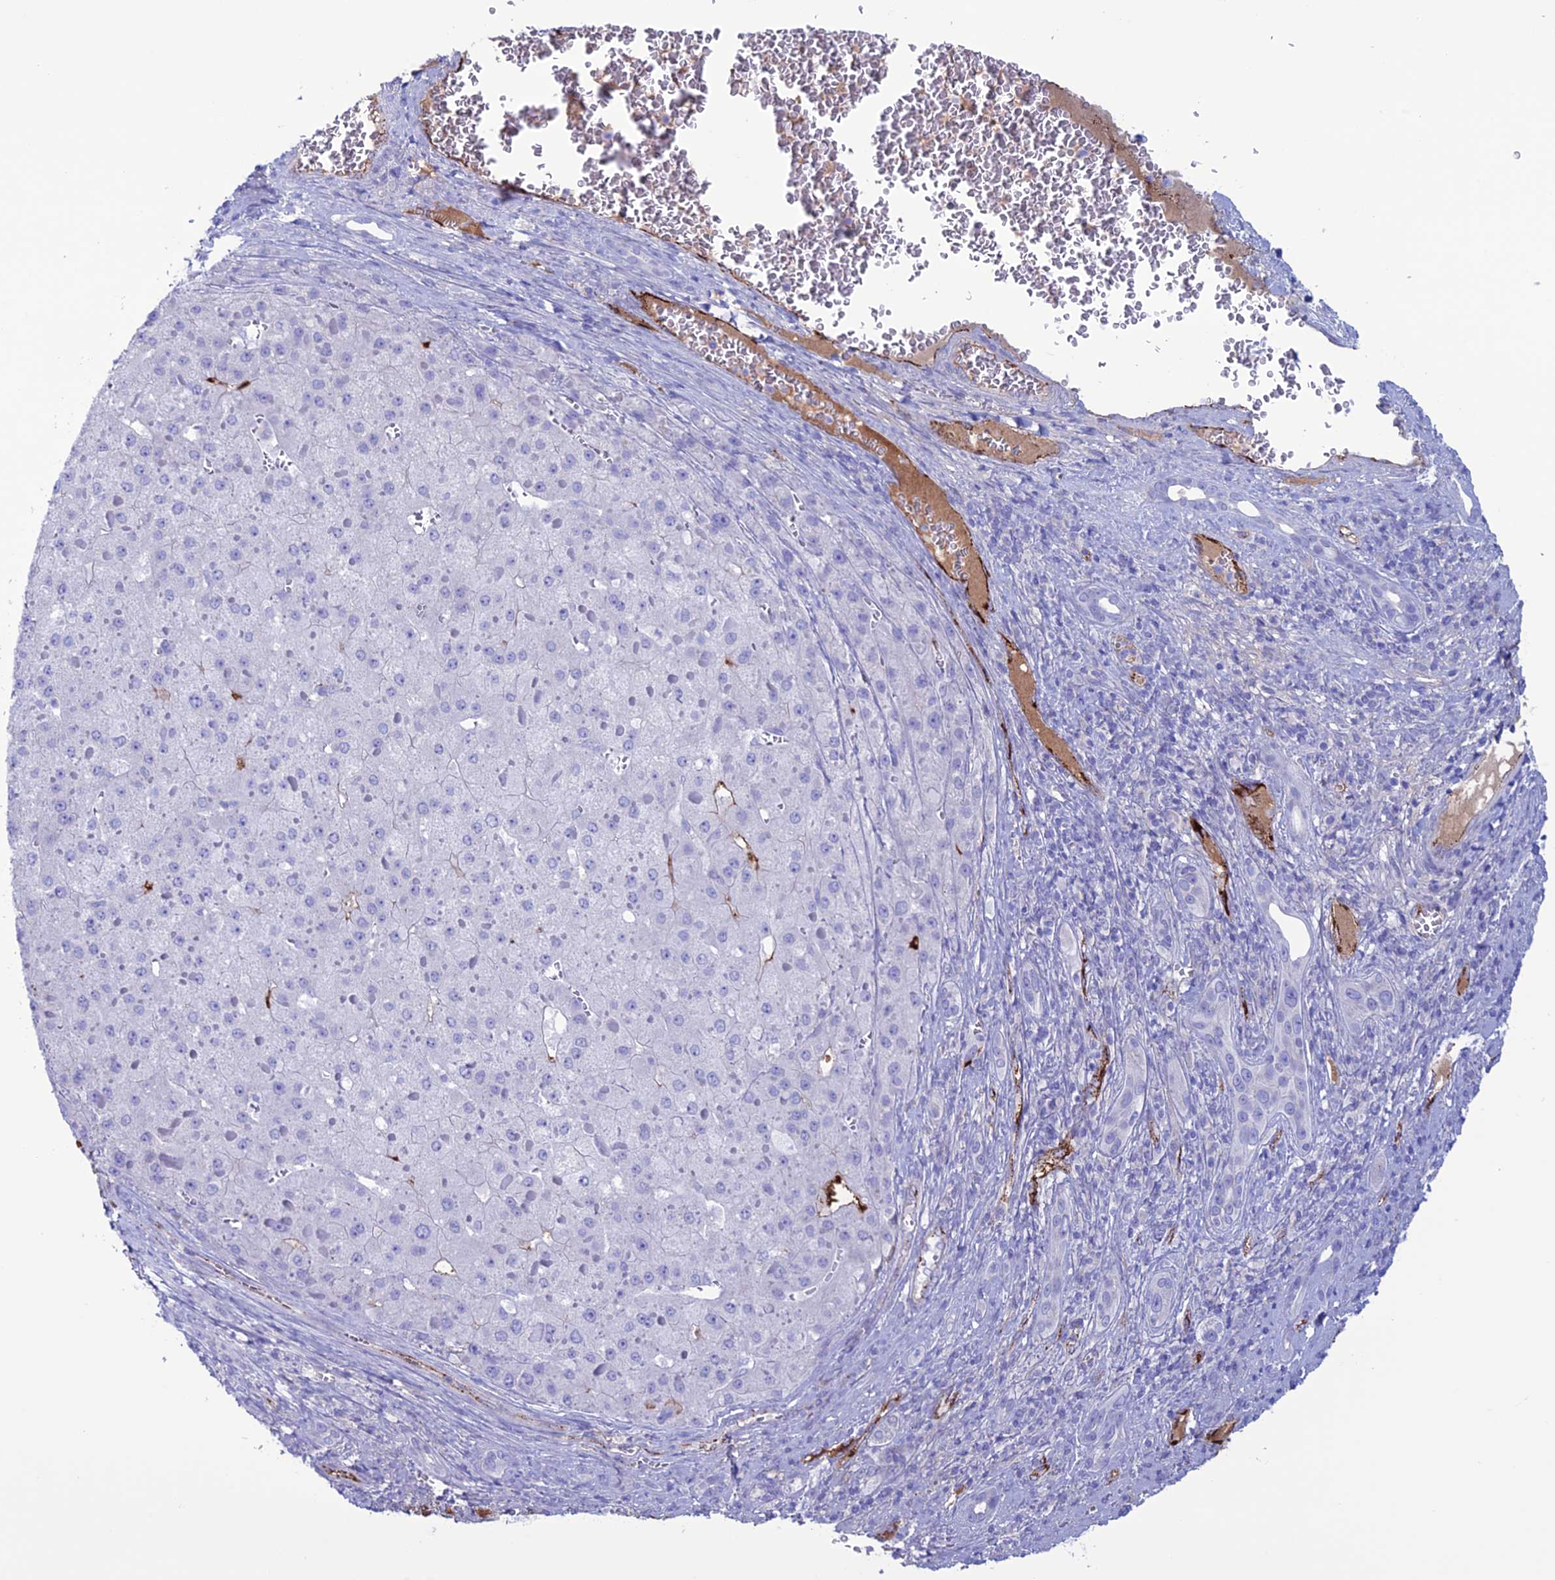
{"staining": {"intensity": "negative", "quantity": "none", "location": "none"}, "tissue": "liver cancer", "cell_type": "Tumor cells", "image_type": "cancer", "snomed": [{"axis": "morphology", "description": "Carcinoma, Hepatocellular, NOS"}, {"axis": "topography", "description": "Liver"}], "caption": "Immunohistochemical staining of hepatocellular carcinoma (liver) demonstrates no significant expression in tumor cells.", "gene": "CDC42EP5", "patient": {"sex": "female", "age": 73}}